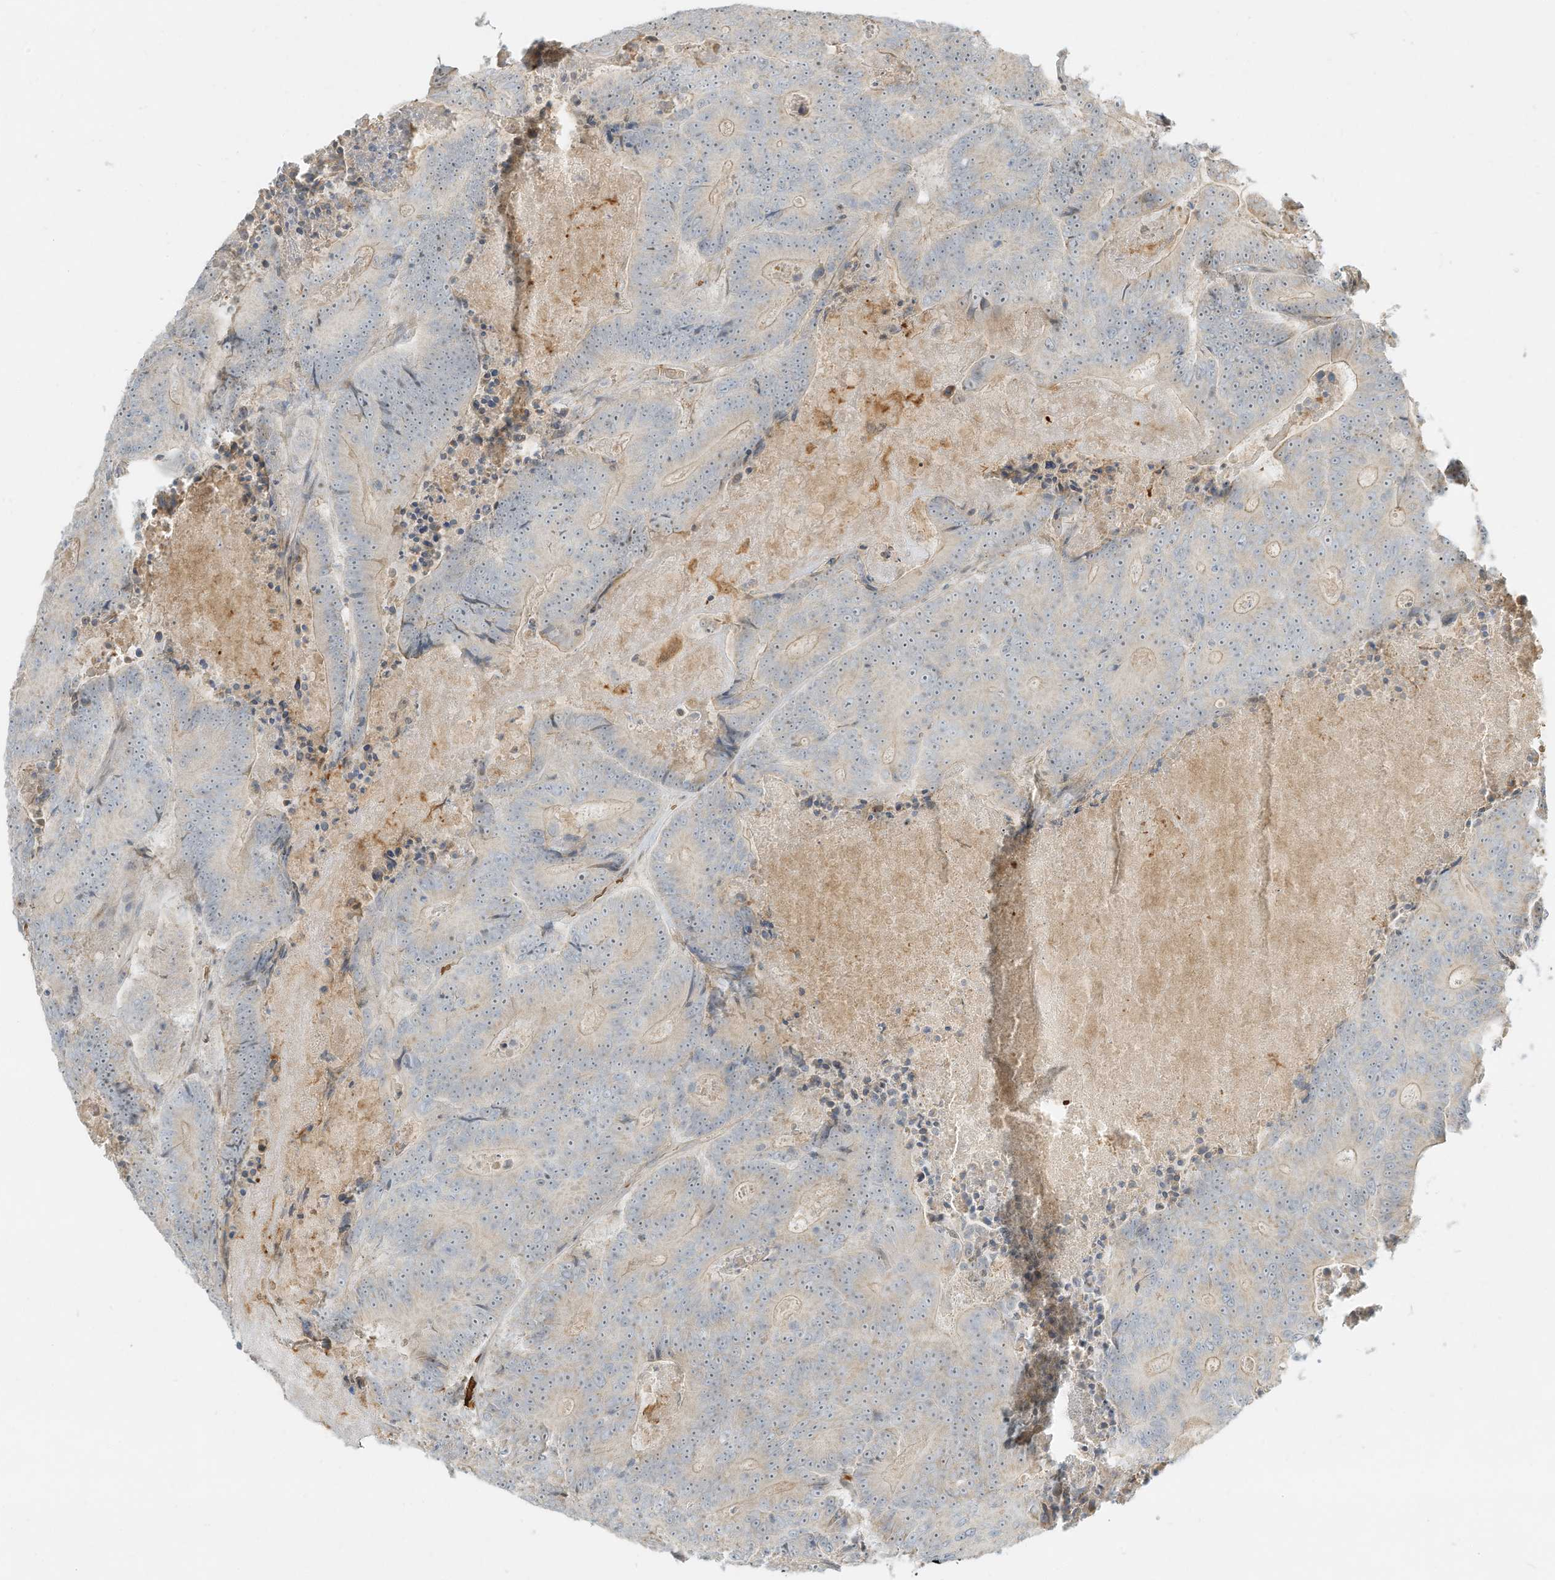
{"staining": {"intensity": "negative", "quantity": "none", "location": "none"}, "tissue": "colorectal cancer", "cell_type": "Tumor cells", "image_type": "cancer", "snomed": [{"axis": "morphology", "description": "Adenocarcinoma, NOS"}, {"axis": "topography", "description": "Colon"}], "caption": "The photomicrograph displays no significant expression in tumor cells of adenocarcinoma (colorectal). (DAB (3,3'-diaminobenzidine) immunohistochemistry visualized using brightfield microscopy, high magnification).", "gene": "OFD1", "patient": {"sex": "male", "age": 83}}